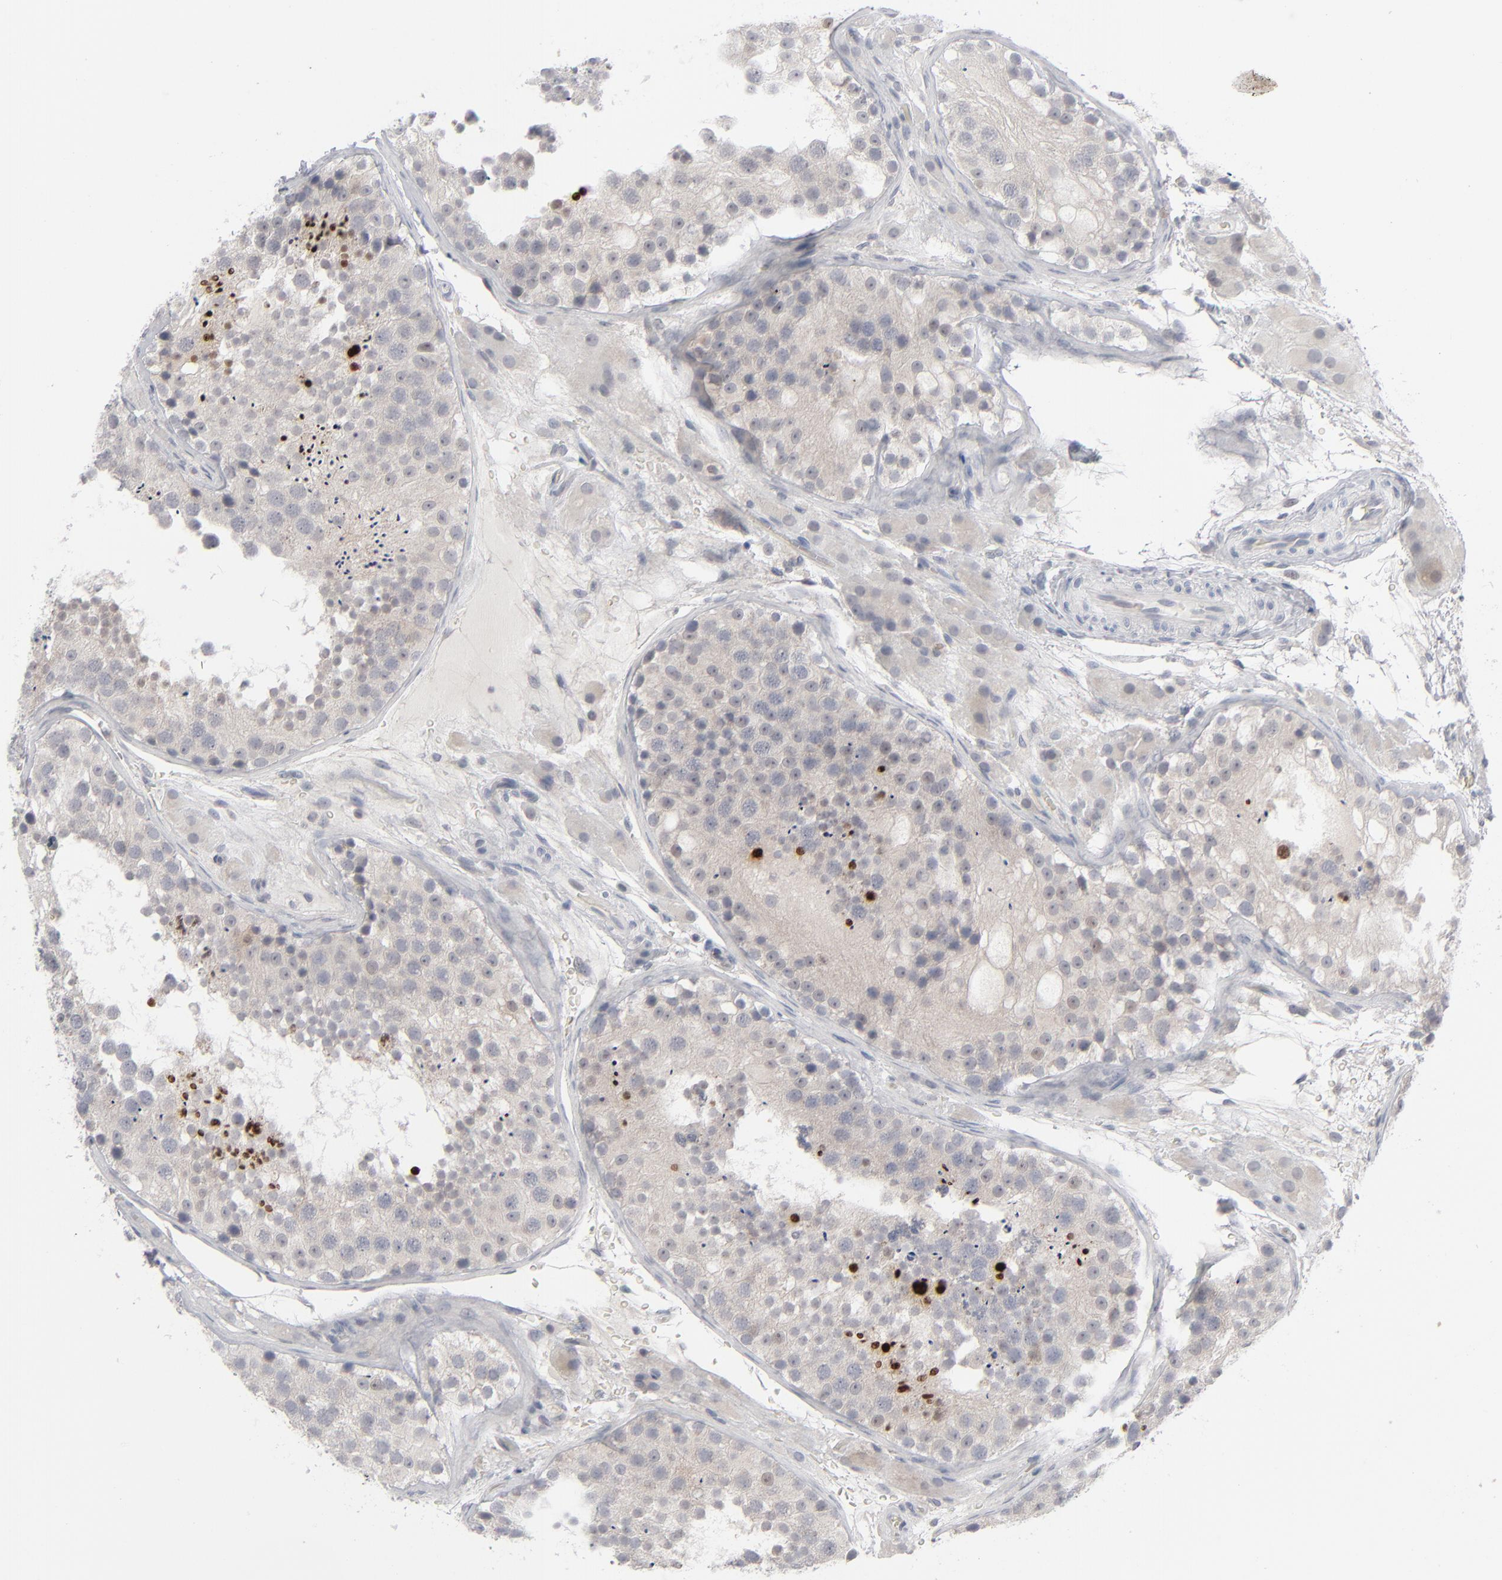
{"staining": {"intensity": "strong", "quantity": "<25%", "location": "nuclear"}, "tissue": "testis", "cell_type": "Cells in seminiferous ducts", "image_type": "normal", "snomed": [{"axis": "morphology", "description": "Normal tissue, NOS"}, {"axis": "topography", "description": "Testis"}], "caption": "Cells in seminiferous ducts demonstrate strong nuclear expression in approximately <25% of cells in unremarkable testis.", "gene": "POF1B", "patient": {"sex": "male", "age": 26}}